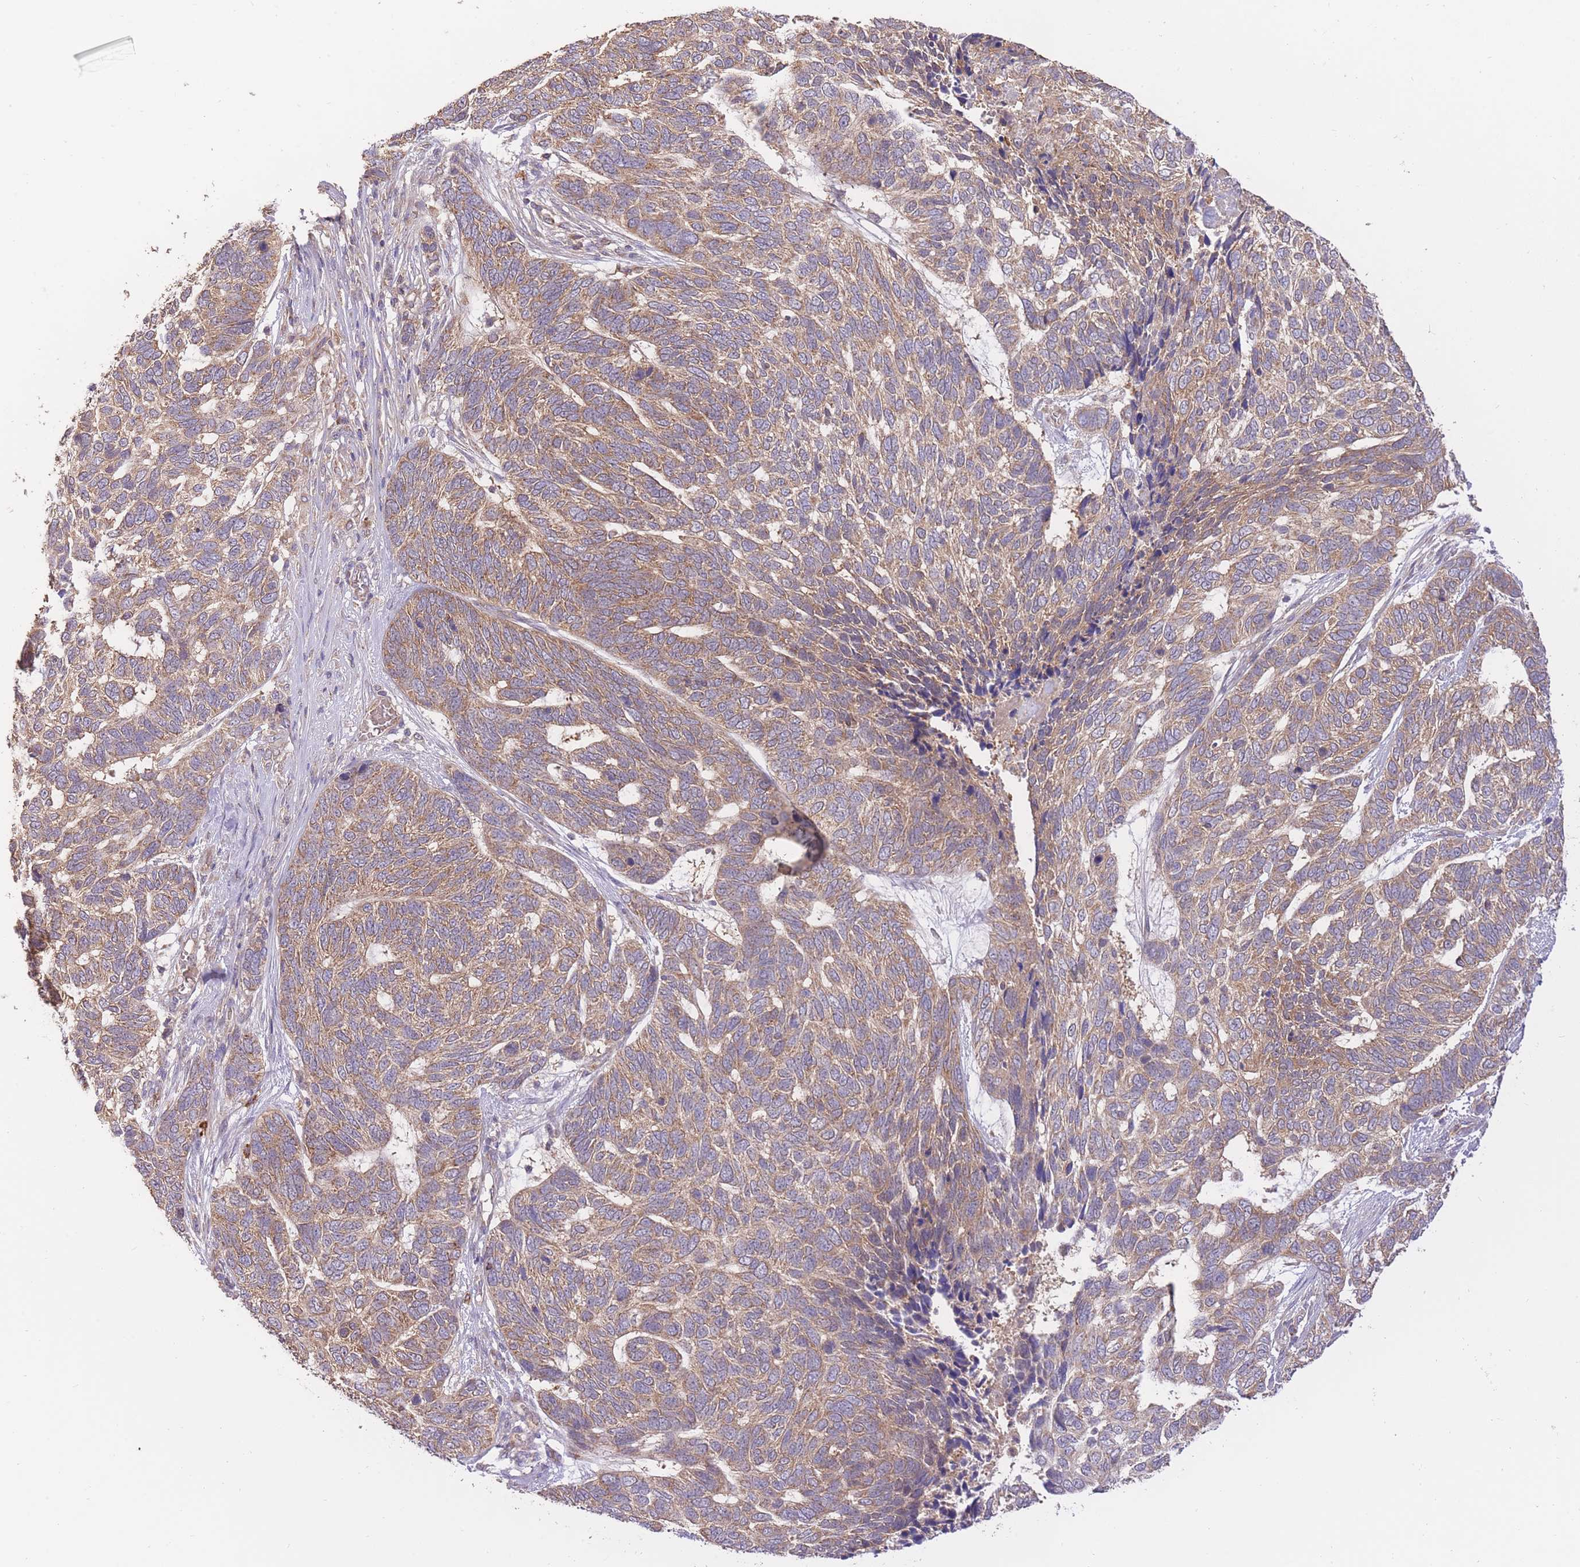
{"staining": {"intensity": "moderate", "quantity": ">75%", "location": "cytoplasmic/membranous"}, "tissue": "skin cancer", "cell_type": "Tumor cells", "image_type": "cancer", "snomed": [{"axis": "morphology", "description": "Basal cell carcinoma"}, {"axis": "topography", "description": "Skin"}], "caption": "A brown stain highlights moderate cytoplasmic/membranous expression of a protein in human skin basal cell carcinoma tumor cells.", "gene": "PREP", "patient": {"sex": "female", "age": 65}}